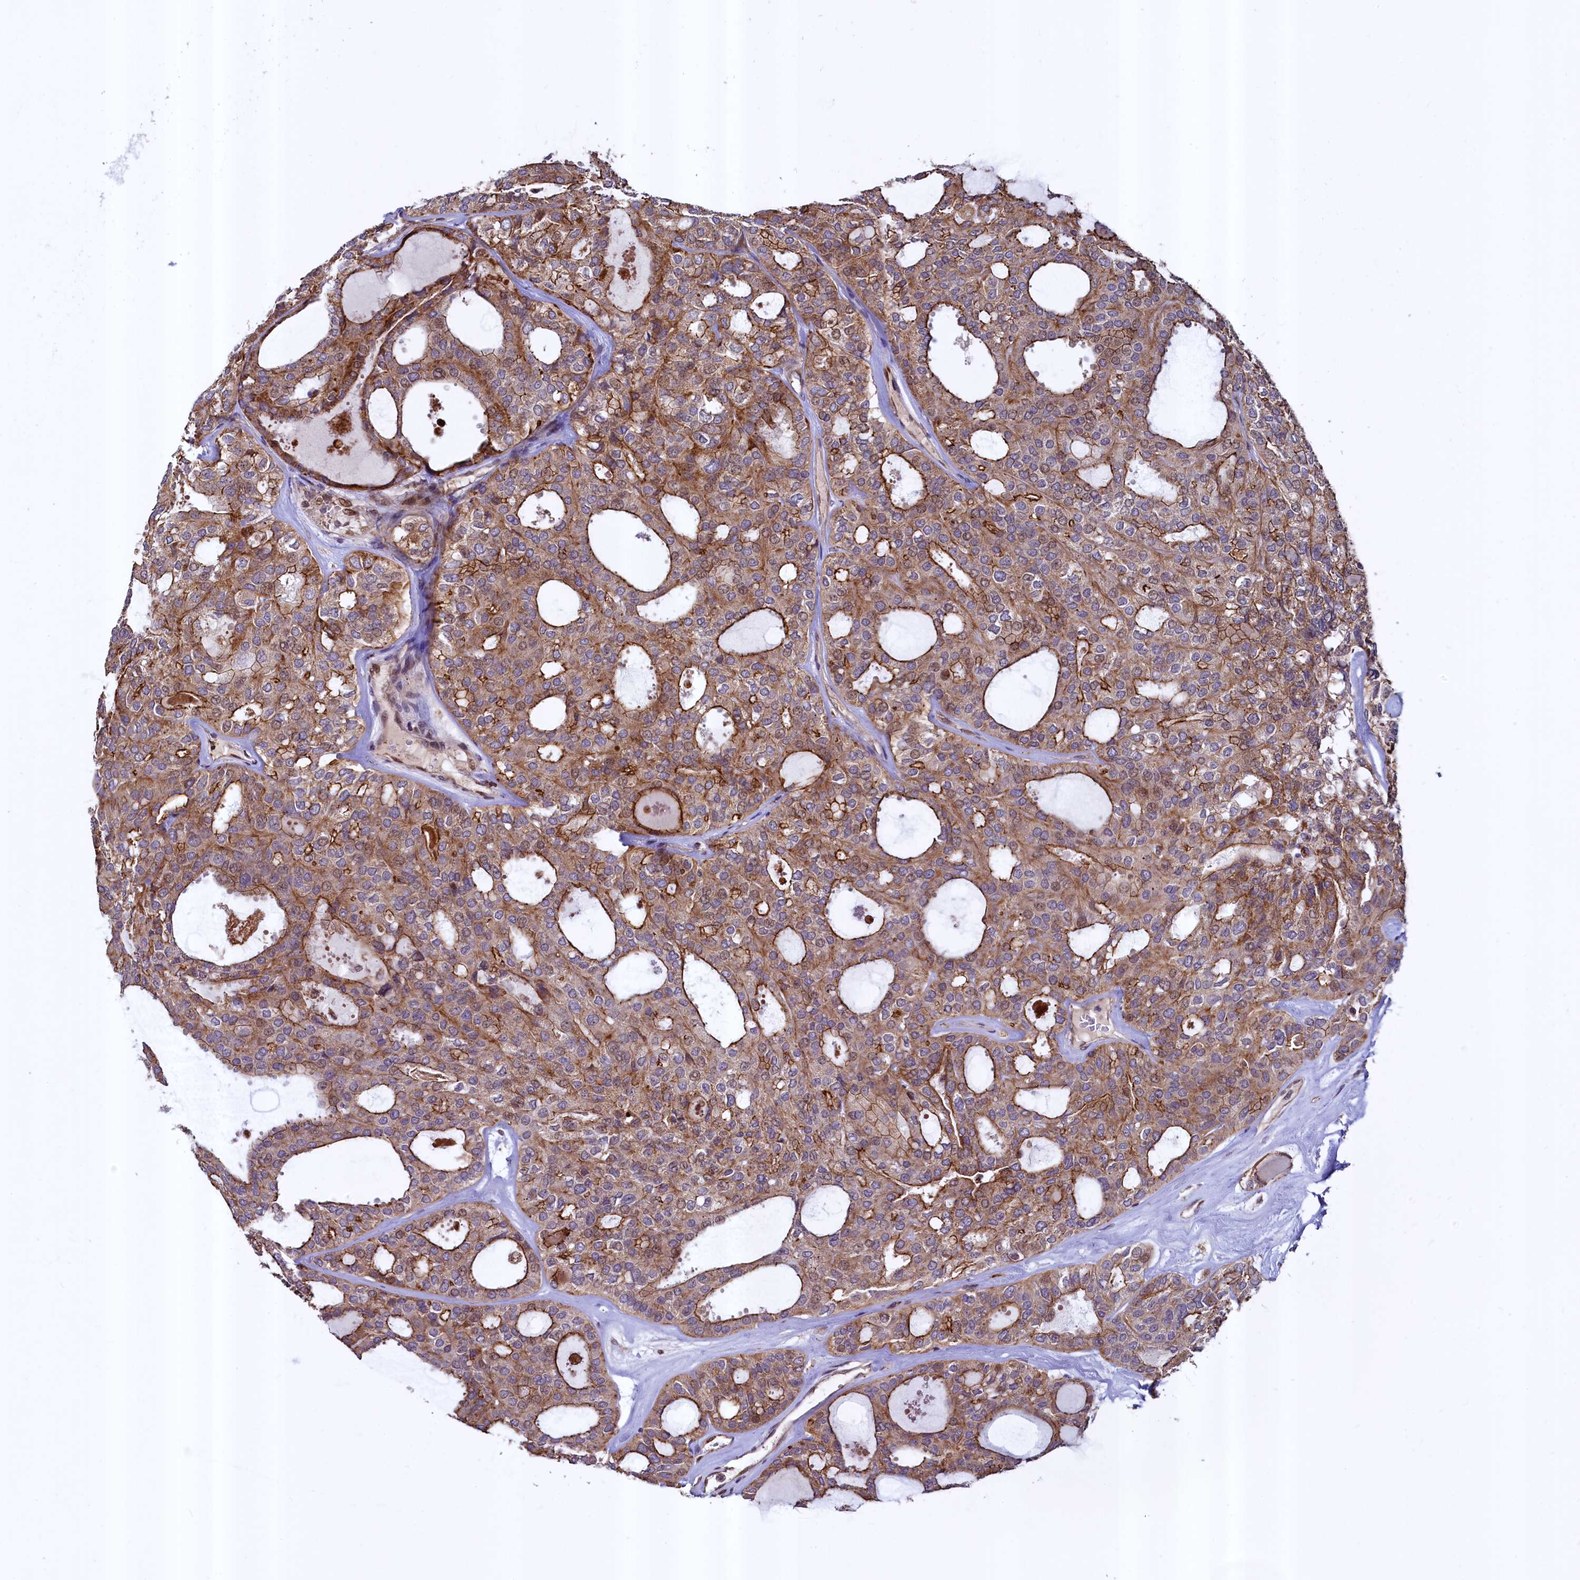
{"staining": {"intensity": "moderate", "quantity": ">75%", "location": "cytoplasmic/membranous"}, "tissue": "thyroid cancer", "cell_type": "Tumor cells", "image_type": "cancer", "snomed": [{"axis": "morphology", "description": "Follicular adenoma carcinoma, NOS"}, {"axis": "topography", "description": "Thyroid gland"}], "caption": "Brown immunohistochemical staining in human thyroid cancer (follicular adenoma carcinoma) demonstrates moderate cytoplasmic/membranous staining in about >75% of tumor cells. Immunohistochemistry stains the protein in brown and the nuclei are stained blue.", "gene": "ZNF577", "patient": {"sex": "male", "age": 75}}